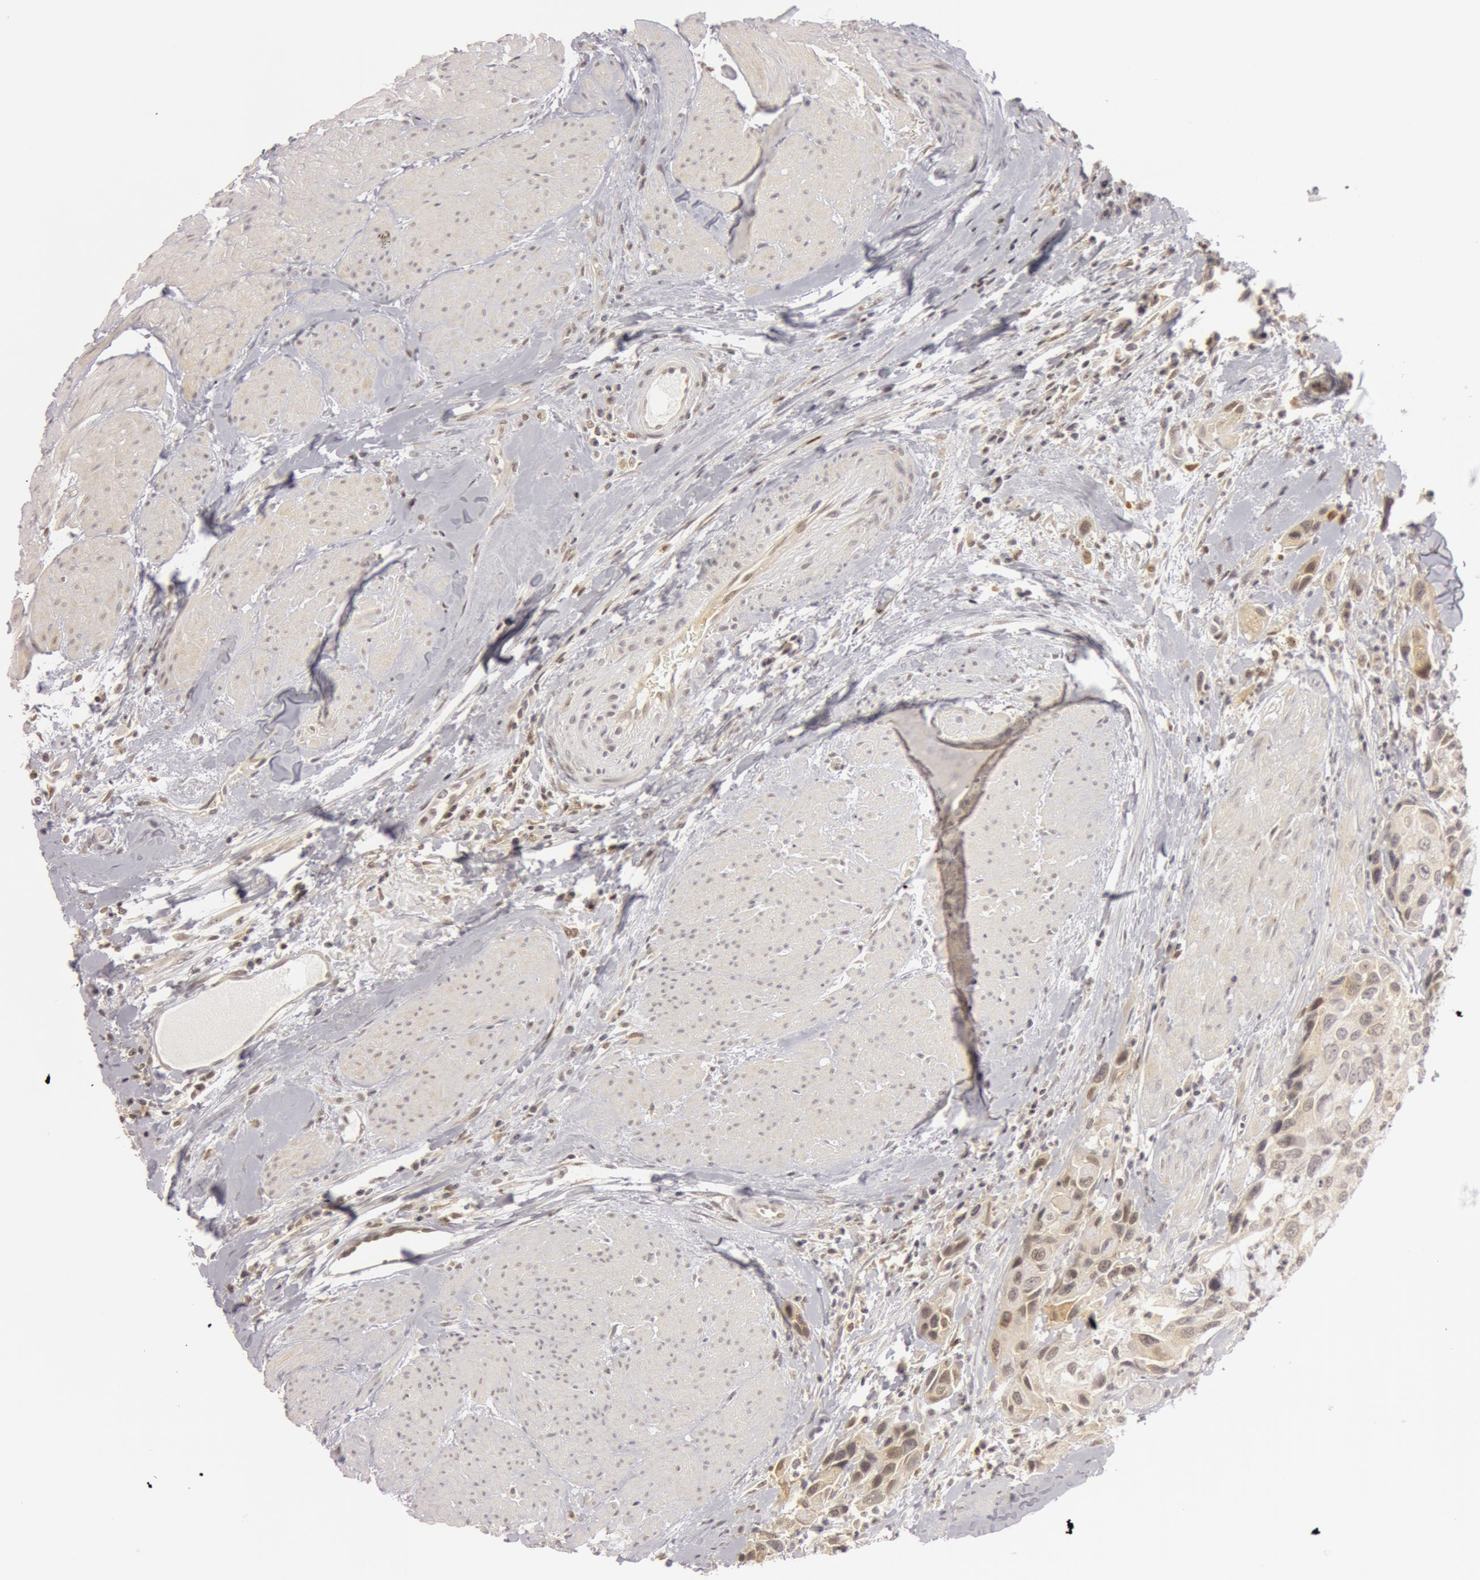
{"staining": {"intensity": "weak", "quantity": "<25%", "location": "nuclear"}, "tissue": "urothelial cancer", "cell_type": "Tumor cells", "image_type": "cancer", "snomed": [{"axis": "morphology", "description": "Urothelial carcinoma, High grade"}, {"axis": "topography", "description": "Urinary bladder"}], "caption": "Tumor cells are negative for protein expression in human urothelial carcinoma (high-grade).", "gene": "OASL", "patient": {"sex": "male", "age": 66}}